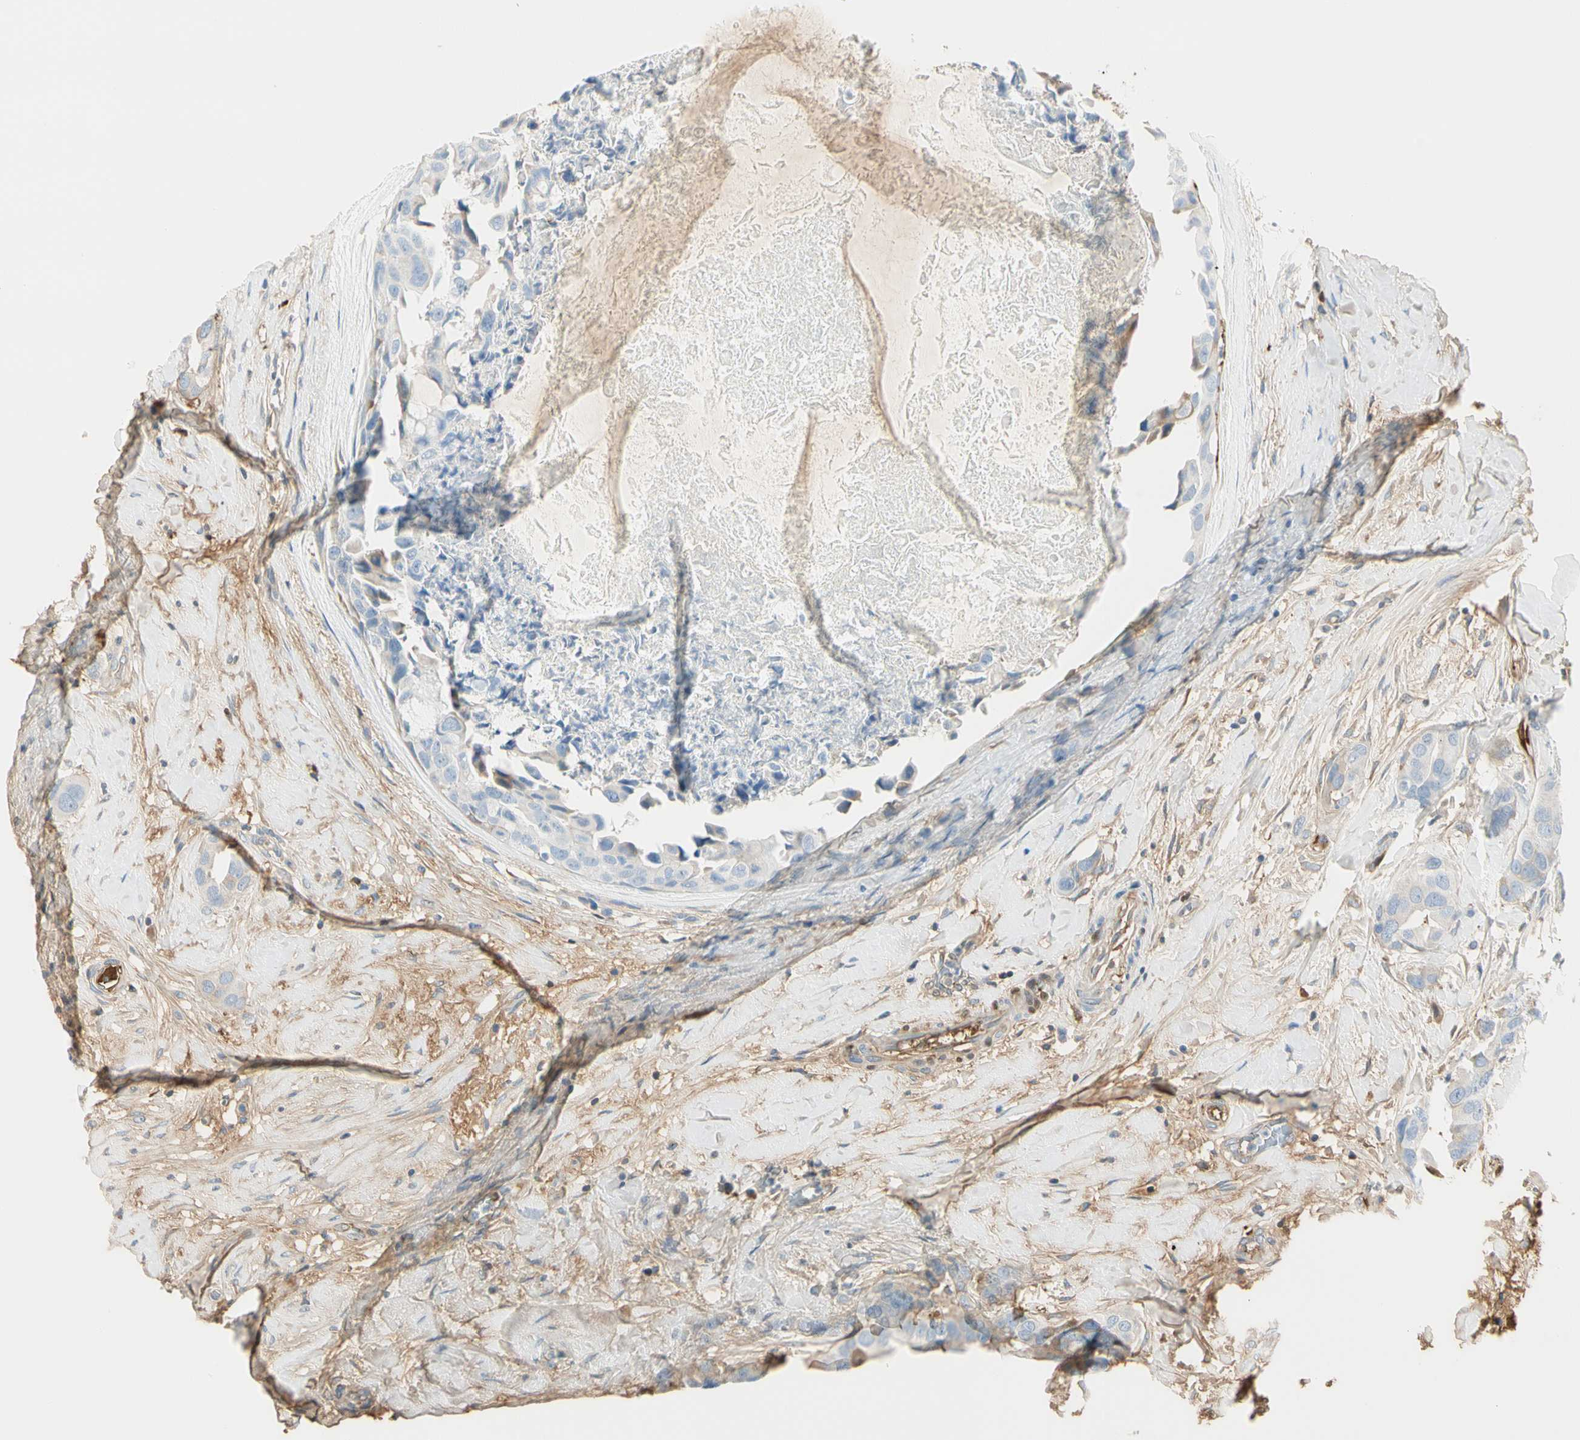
{"staining": {"intensity": "weak", "quantity": "<25%", "location": "cytoplasmic/membranous"}, "tissue": "breast cancer", "cell_type": "Tumor cells", "image_type": "cancer", "snomed": [{"axis": "morphology", "description": "Duct carcinoma"}, {"axis": "topography", "description": "Breast"}], "caption": "High magnification brightfield microscopy of breast infiltrating ductal carcinoma stained with DAB (3,3'-diaminobenzidine) (brown) and counterstained with hematoxylin (blue): tumor cells show no significant positivity.", "gene": "LAMB3", "patient": {"sex": "female", "age": 40}}